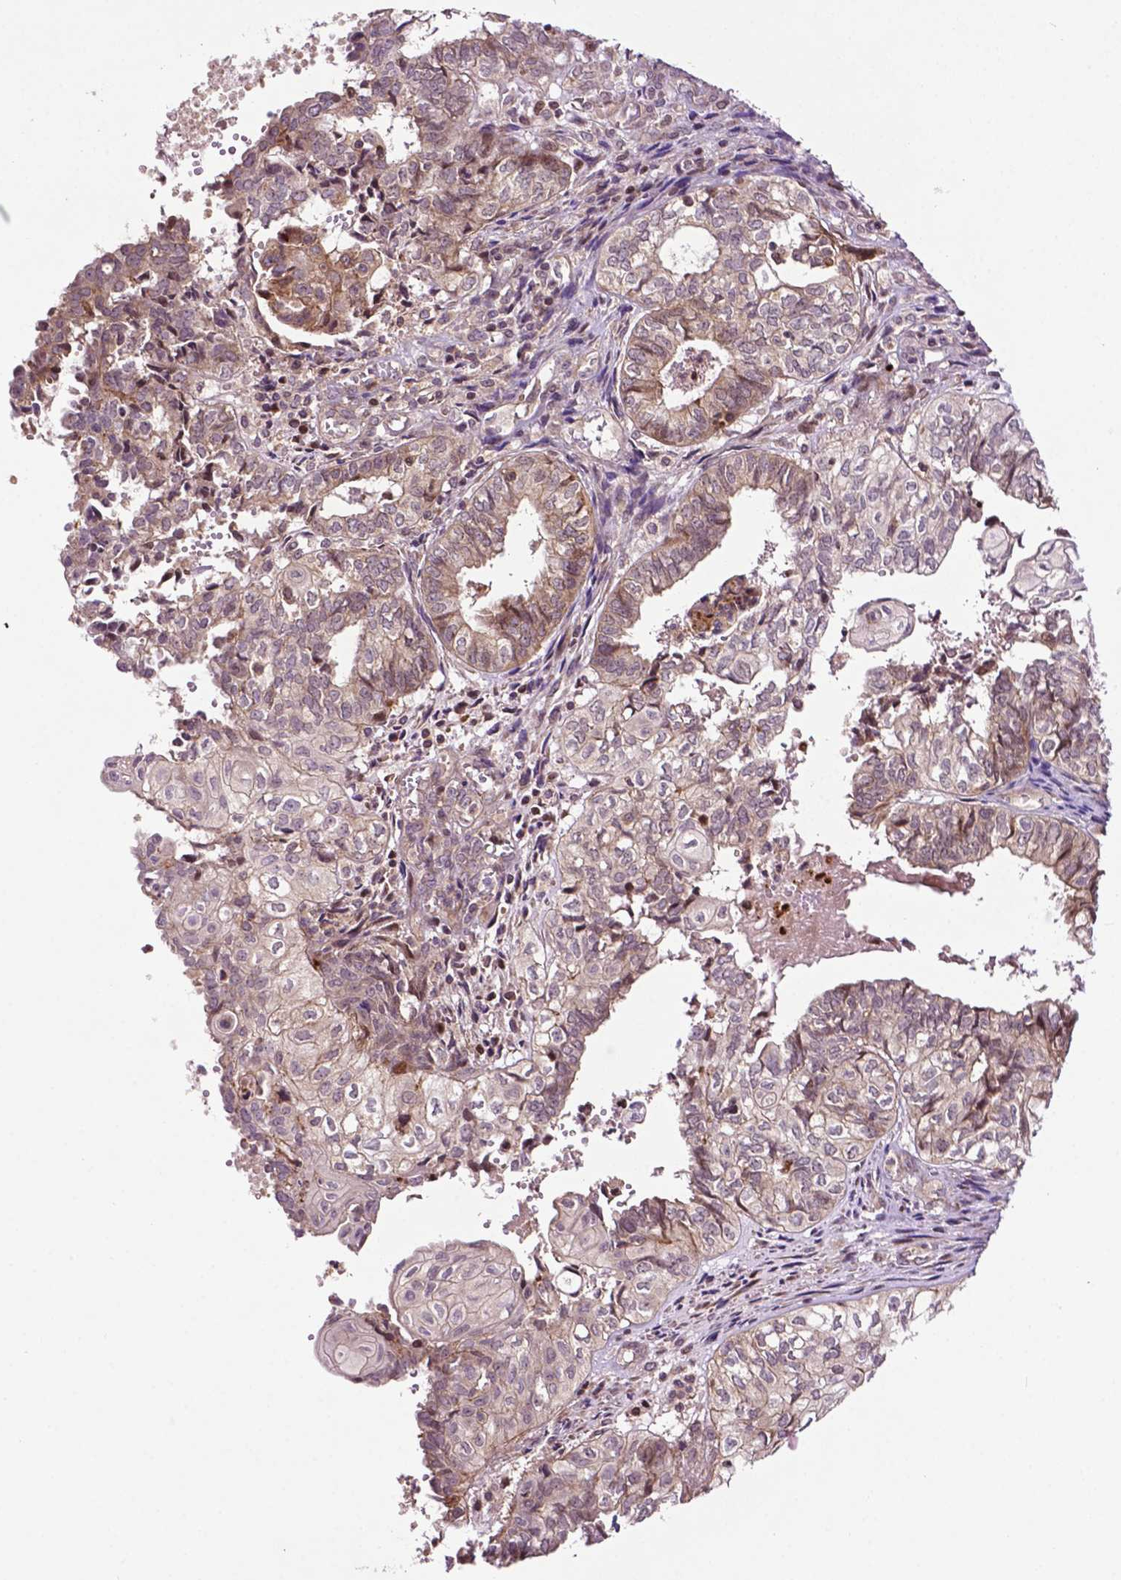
{"staining": {"intensity": "weak", "quantity": "25%-75%", "location": "cytoplasmic/membranous"}, "tissue": "ovarian cancer", "cell_type": "Tumor cells", "image_type": "cancer", "snomed": [{"axis": "morphology", "description": "Carcinoma, endometroid"}, {"axis": "topography", "description": "Ovary"}], "caption": "A brown stain shows weak cytoplasmic/membranous positivity of a protein in human ovarian endometroid carcinoma tumor cells. (DAB = brown stain, brightfield microscopy at high magnification).", "gene": "TMX2", "patient": {"sex": "female", "age": 64}}